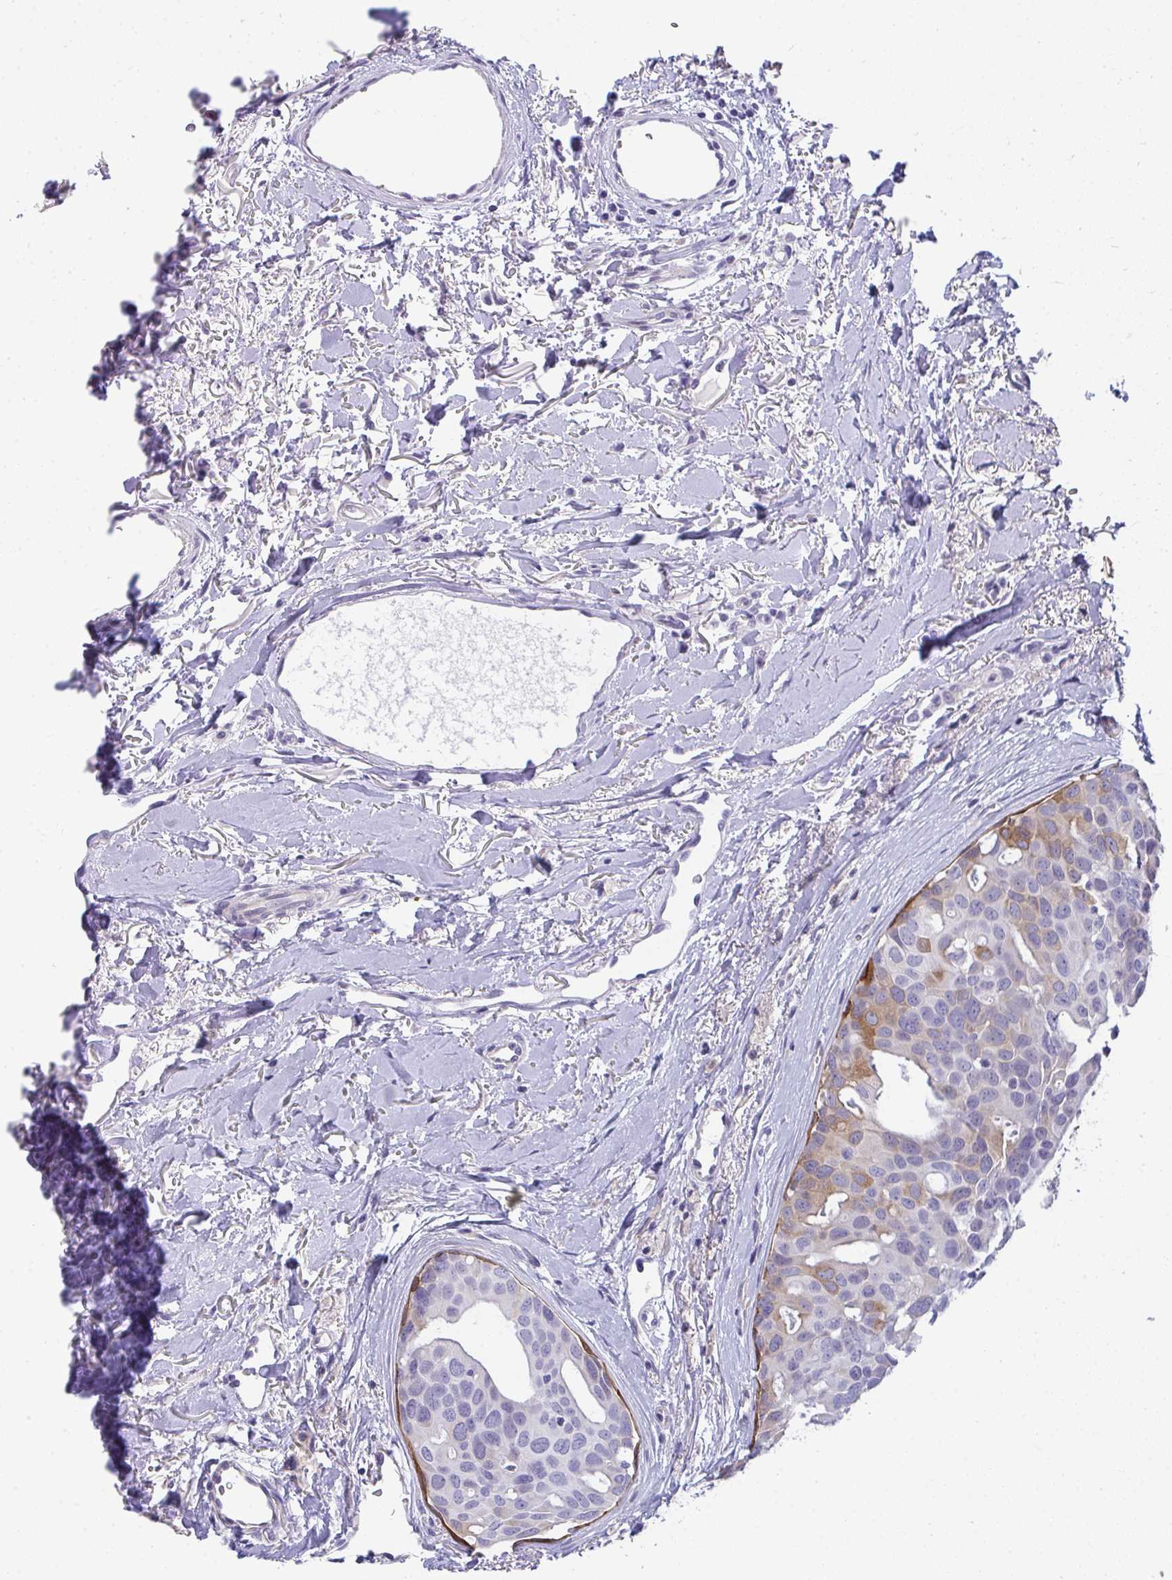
{"staining": {"intensity": "moderate", "quantity": "<25%", "location": "cytoplasmic/membranous"}, "tissue": "breast cancer", "cell_type": "Tumor cells", "image_type": "cancer", "snomed": [{"axis": "morphology", "description": "Duct carcinoma"}, {"axis": "topography", "description": "Breast"}], "caption": "Intraductal carcinoma (breast) stained for a protein demonstrates moderate cytoplasmic/membranous positivity in tumor cells.", "gene": "AK5", "patient": {"sex": "female", "age": 54}}